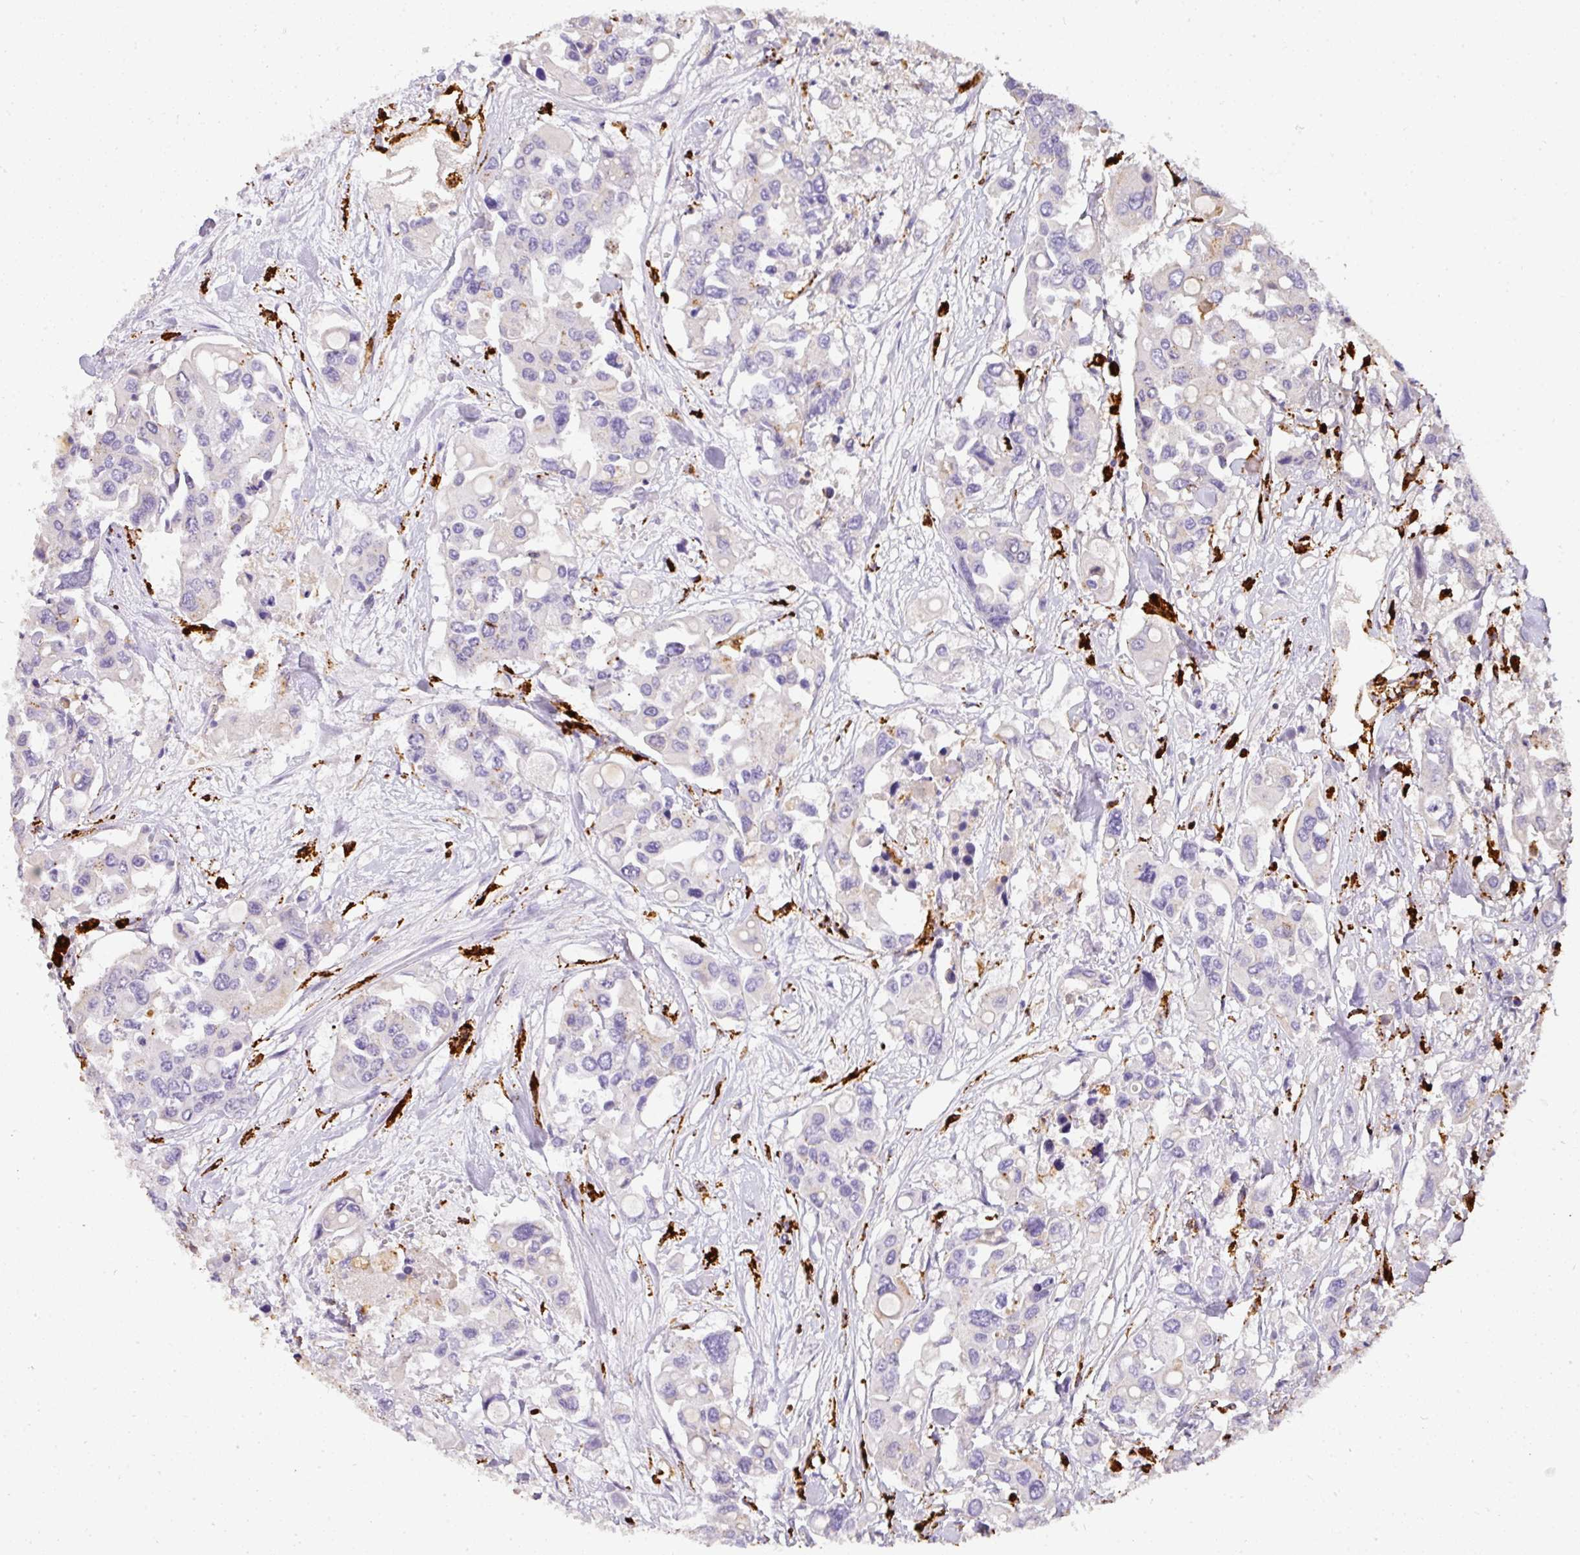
{"staining": {"intensity": "negative", "quantity": "none", "location": "none"}, "tissue": "colorectal cancer", "cell_type": "Tumor cells", "image_type": "cancer", "snomed": [{"axis": "morphology", "description": "Adenocarcinoma, NOS"}, {"axis": "topography", "description": "Colon"}], "caption": "This is an IHC photomicrograph of human adenocarcinoma (colorectal). There is no expression in tumor cells.", "gene": "MMACHC", "patient": {"sex": "male", "age": 77}}